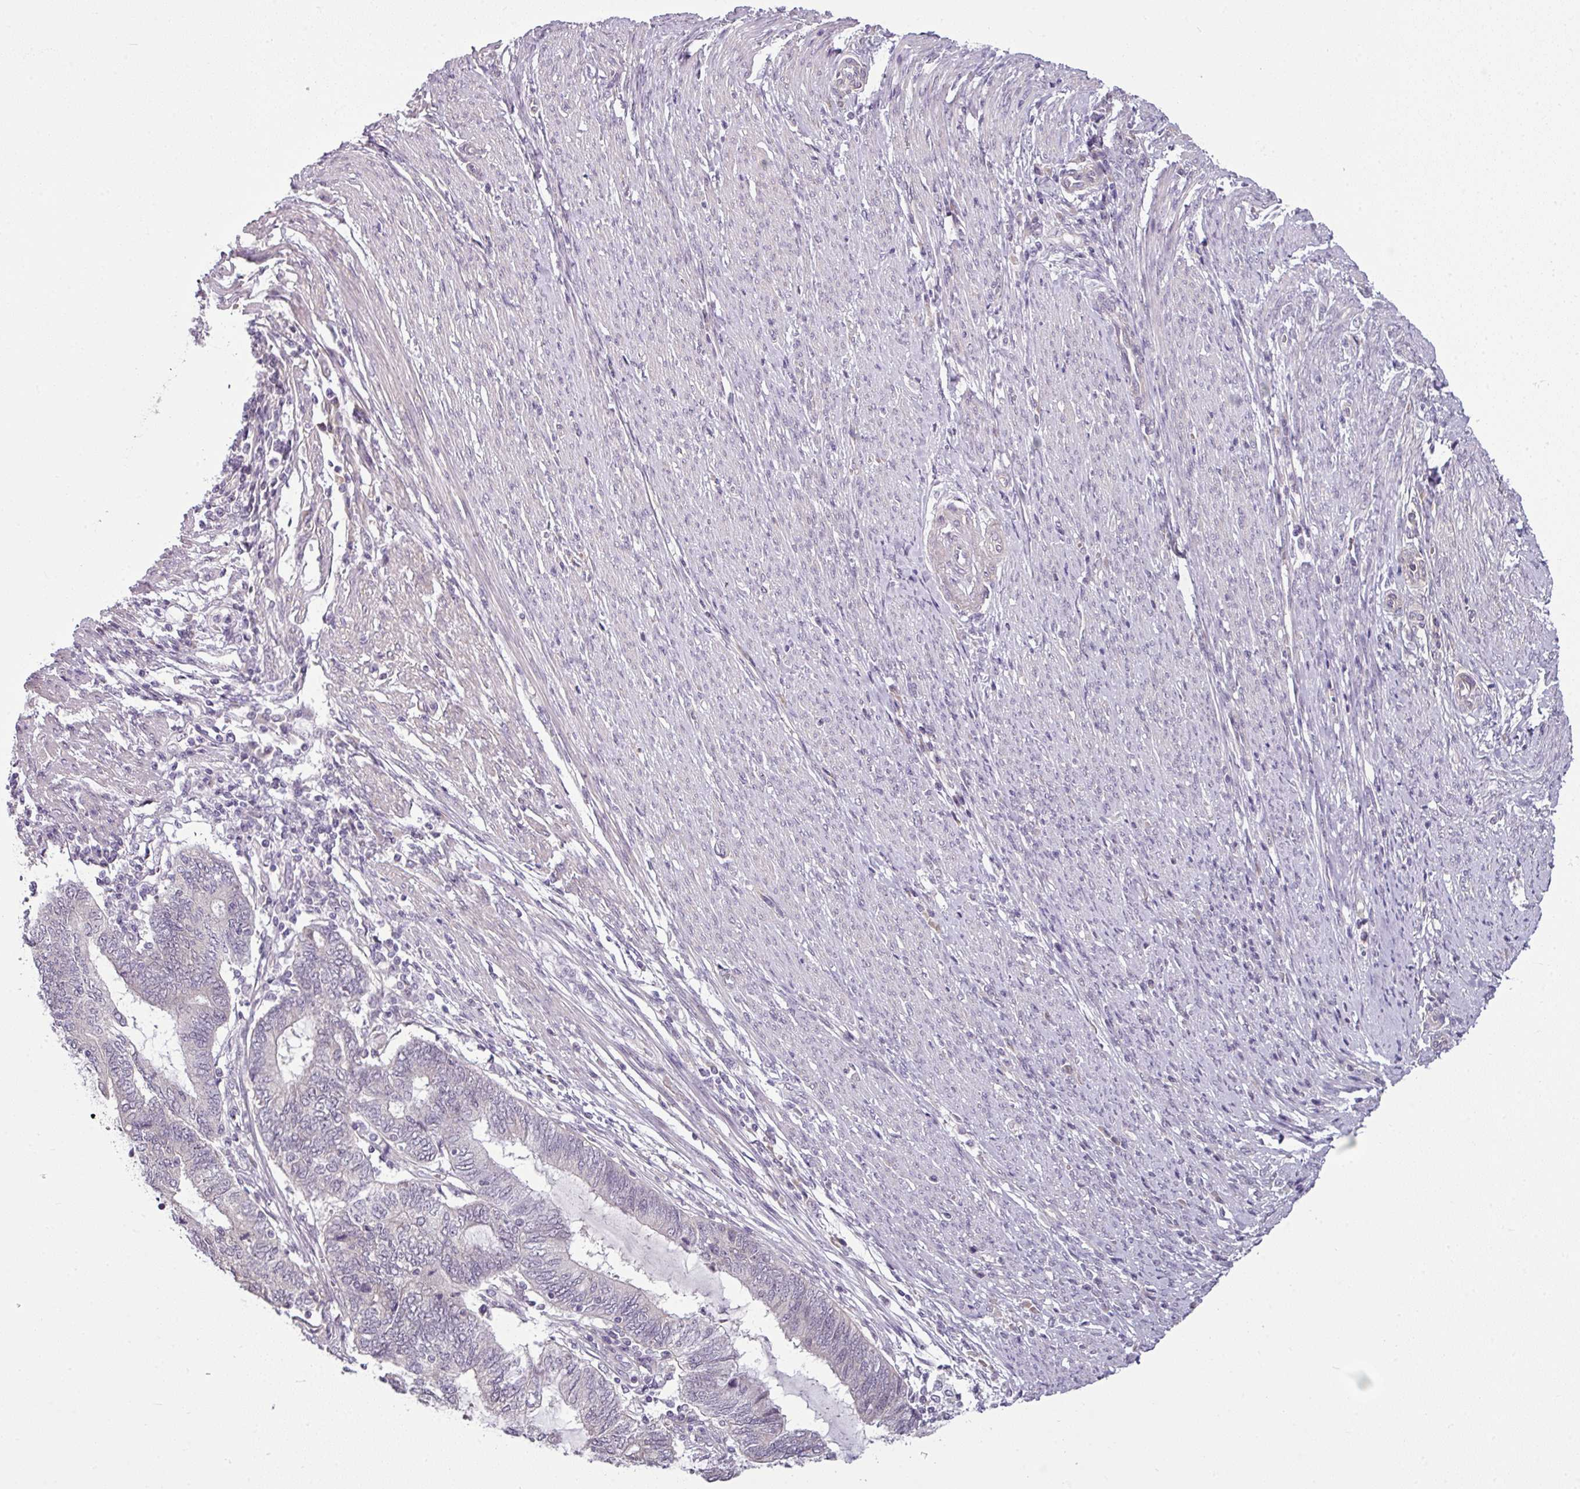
{"staining": {"intensity": "negative", "quantity": "none", "location": "none"}, "tissue": "endometrial cancer", "cell_type": "Tumor cells", "image_type": "cancer", "snomed": [{"axis": "morphology", "description": "Adenocarcinoma, NOS"}, {"axis": "topography", "description": "Uterus"}, {"axis": "topography", "description": "Endometrium"}], "caption": "Tumor cells show no significant protein staining in endometrial cancer (adenocarcinoma). The staining was performed using DAB (3,3'-diaminobenzidine) to visualize the protein expression in brown, while the nuclei were stained in blue with hematoxylin (Magnification: 20x).", "gene": "OR52D1", "patient": {"sex": "female", "age": 70}}